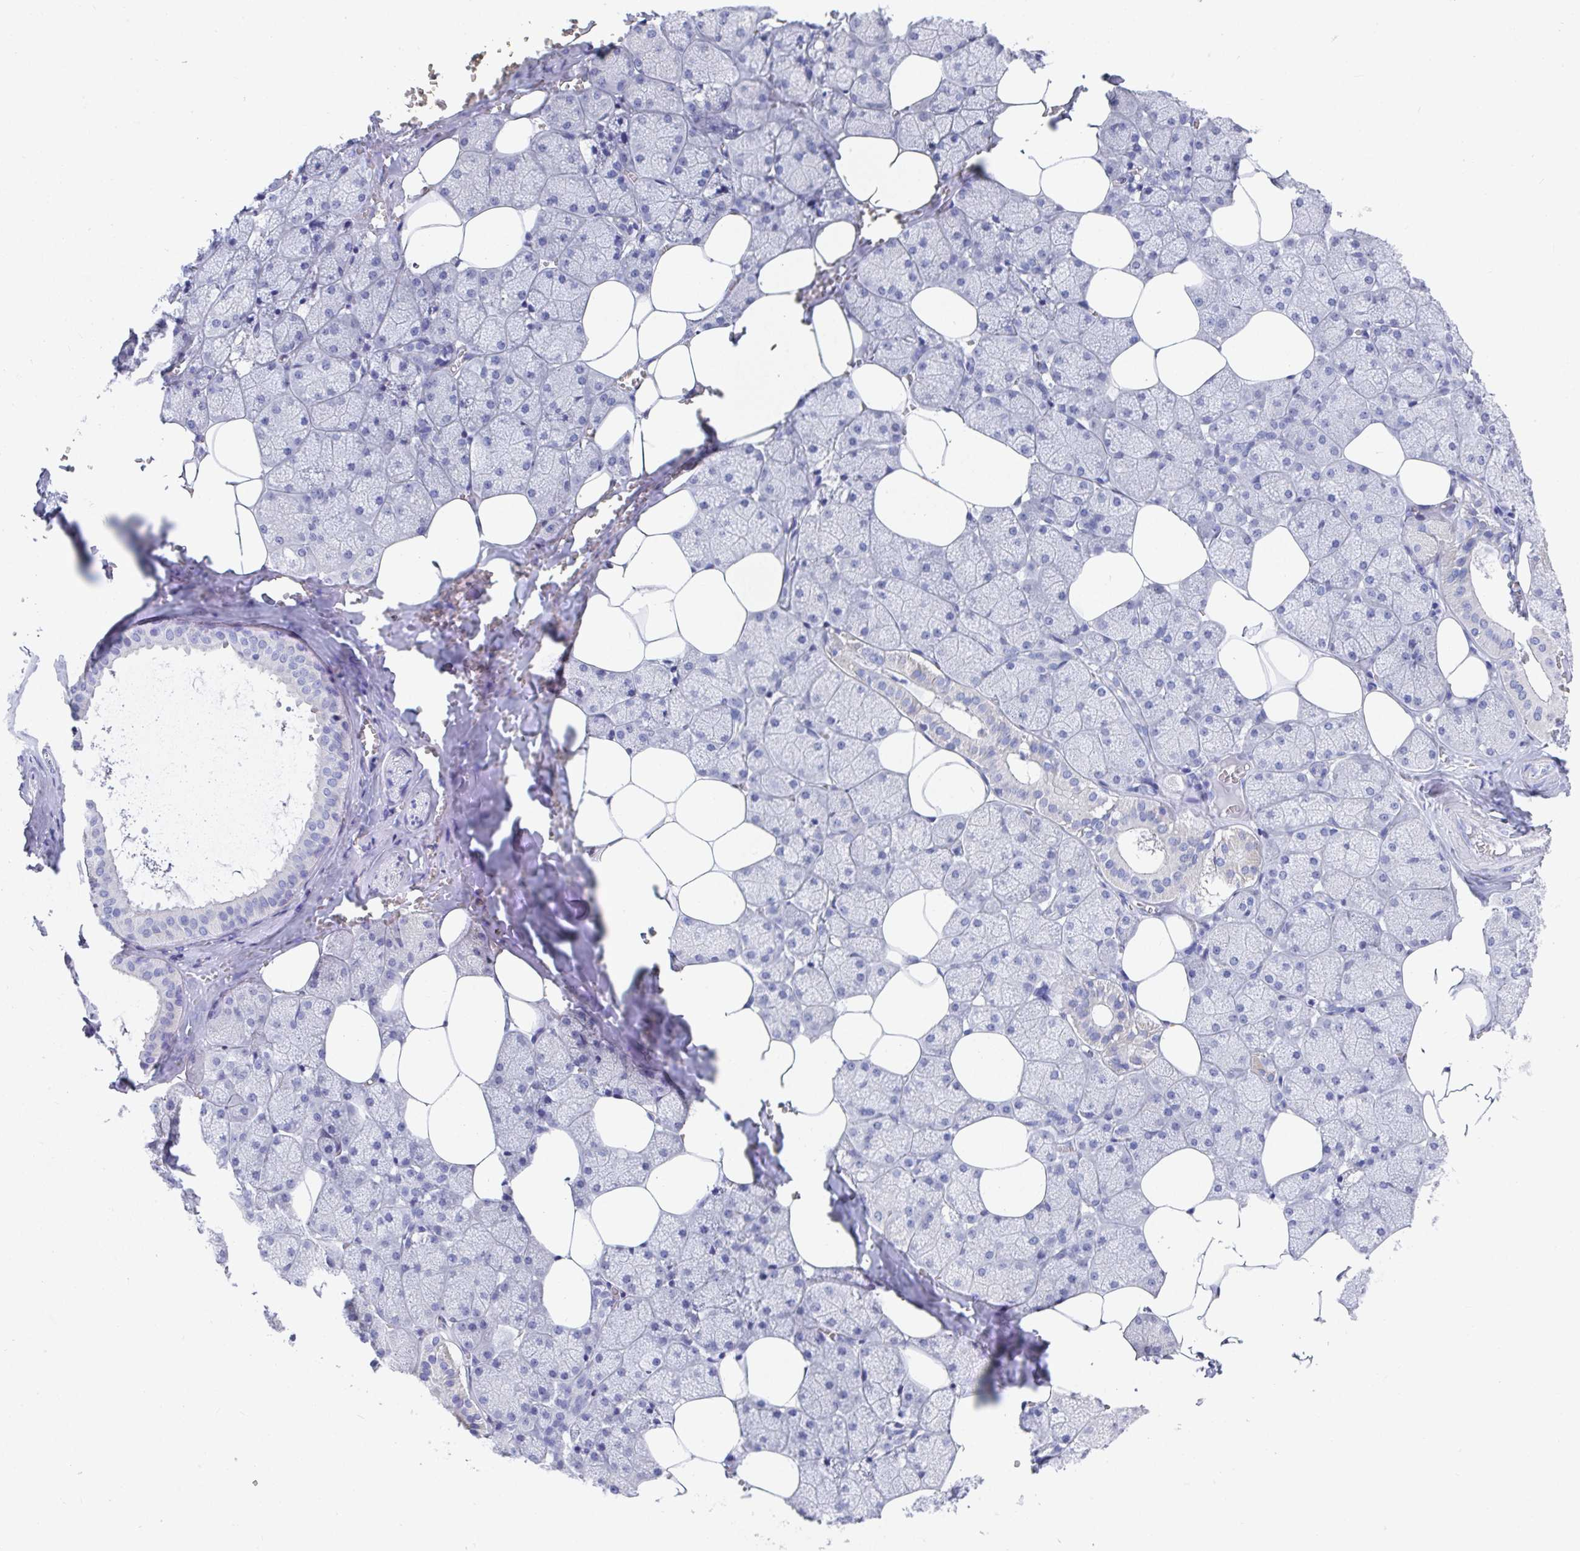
{"staining": {"intensity": "negative", "quantity": "none", "location": "none"}, "tissue": "salivary gland", "cell_type": "Glandular cells", "image_type": "normal", "snomed": [{"axis": "morphology", "description": "Normal tissue, NOS"}, {"axis": "topography", "description": "Salivary gland"}, {"axis": "topography", "description": "Peripheral nerve tissue"}], "caption": "This micrograph is of unremarkable salivary gland stained with immunohistochemistry to label a protein in brown with the nuclei are counter-stained blue. There is no positivity in glandular cells. (DAB immunohistochemistry (IHC) with hematoxylin counter stain).", "gene": "GRIA1", "patient": {"sex": "male", "age": 38}}